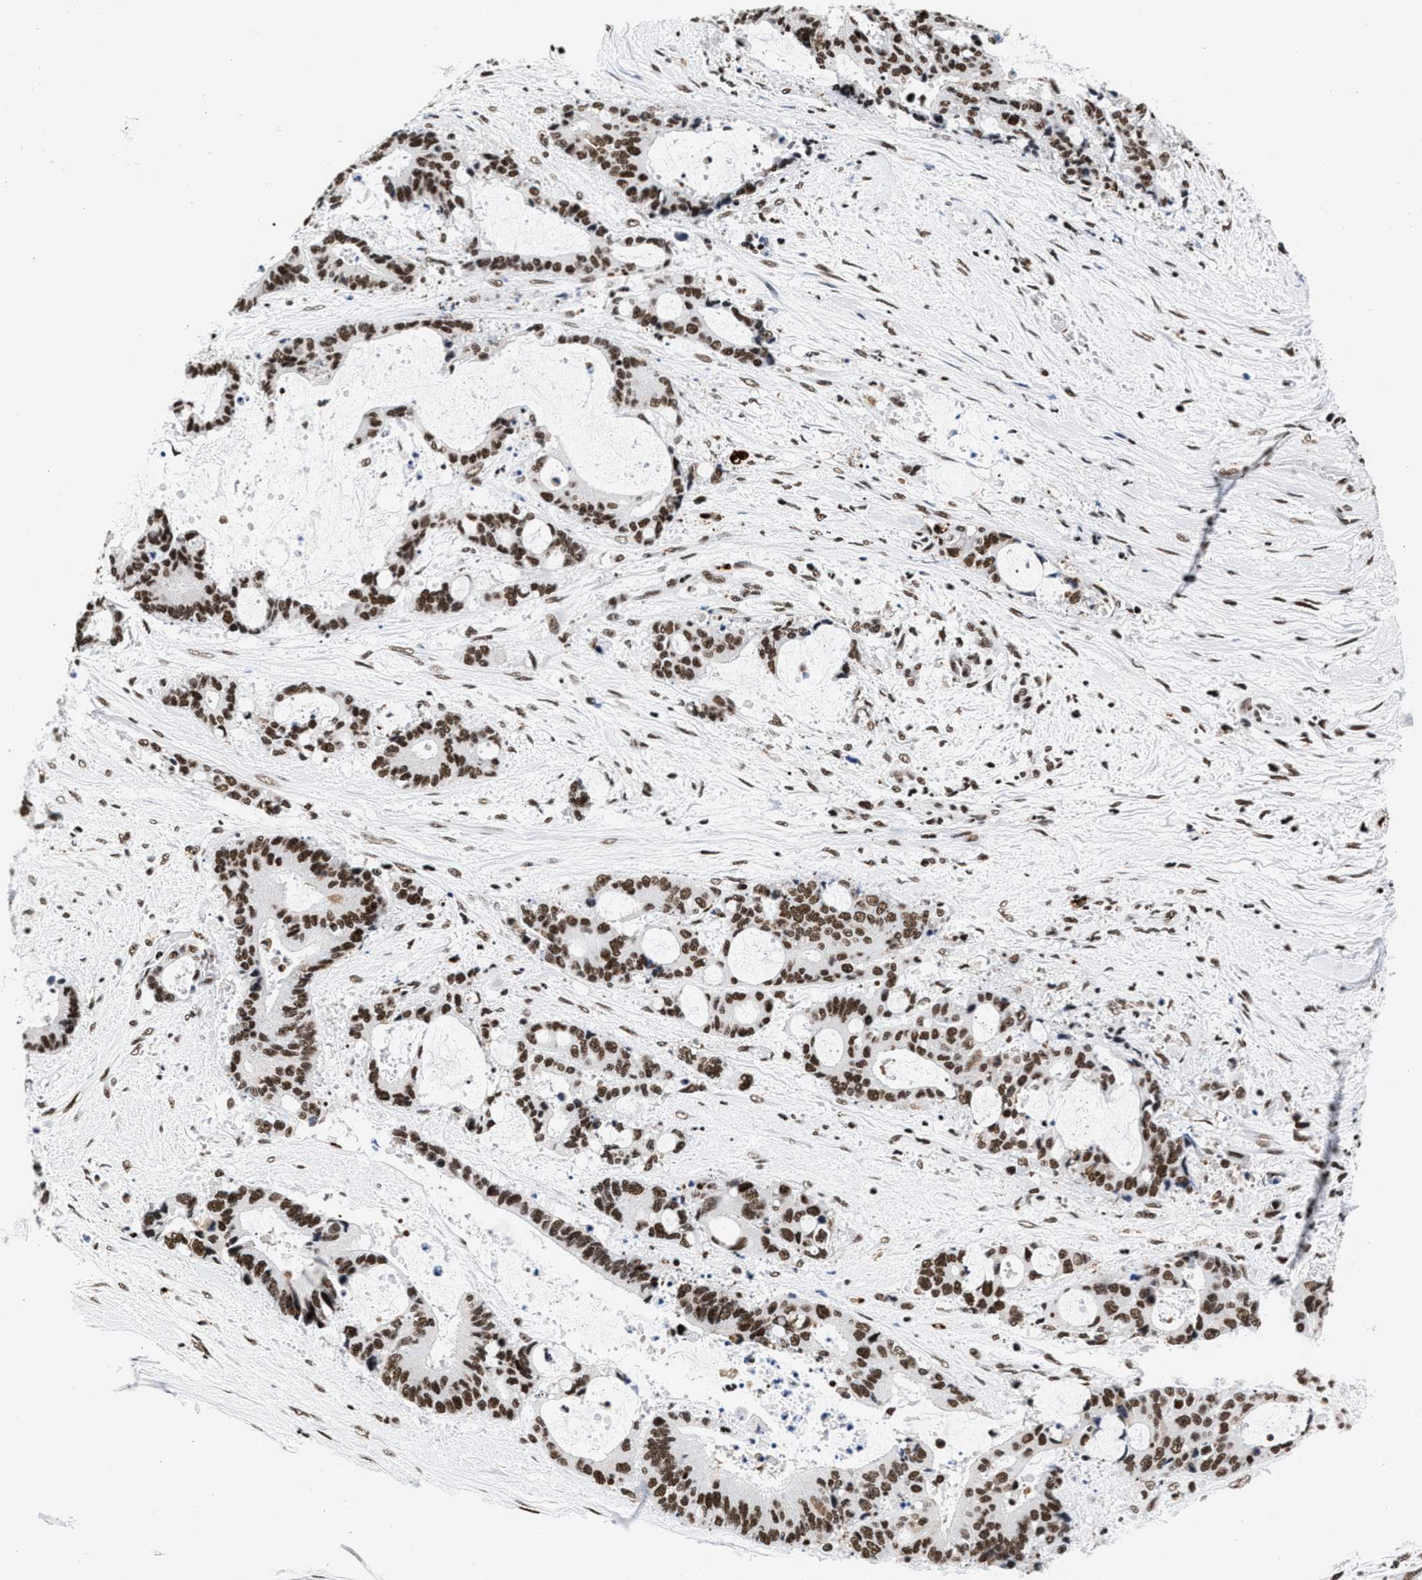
{"staining": {"intensity": "strong", "quantity": ">75%", "location": "nuclear"}, "tissue": "liver cancer", "cell_type": "Tumor cells", "image_type": "cancer", "snomed": [{"axis": "morphology", "description": "Normal tissue, NOS"}, {"axis": "morphology", "description": "Cholangiocarcinoma"}, {"axis": "topography", "description": "Liver"}, {"axis": "topography", "description": "Peripheral nerve tissue"}], "caption": "A micrograph of liver cancer (cholangiocarcinoma) stained for a protein displays strong nuclear brown staining in tumor cells.", "gene": "RAD21", "patient": {"sex": "female", "age": 73}}